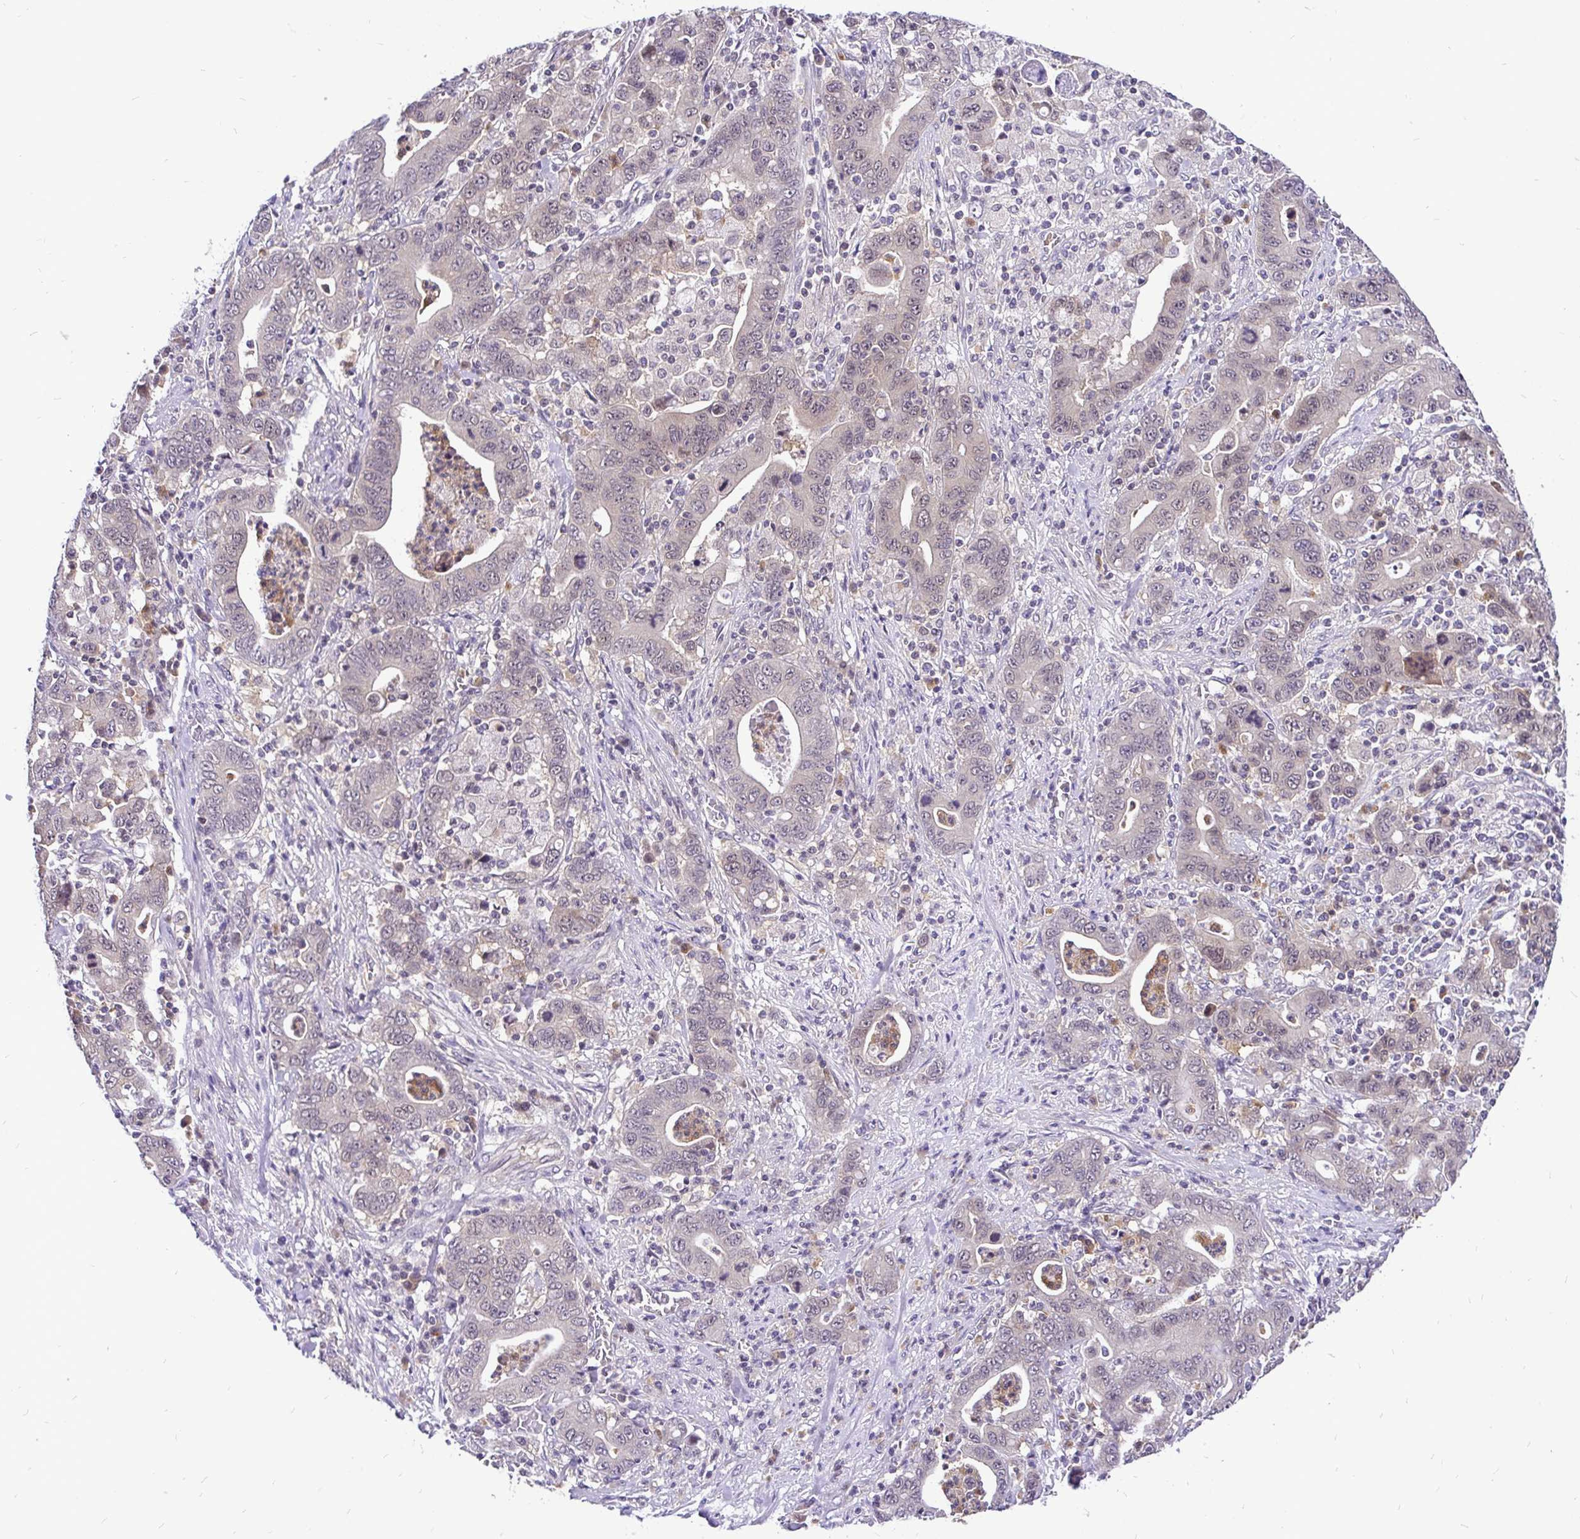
{"staining": {"intensity": "weak", "quantity": "25%-75%", "location": "cytoplasmic/membranous,nuclear"}, "tissue": "stomach cancer", "cell_type": "Tumor cells", "image_type": "cancer", "snomed": [{"axis": "morphology", "description": "Adenocarcinoma, NOS"}, {"axis": "topography", "description": "Stomach, upper"}], "caption": "This photomicrograph exhibits stomach cancer stained with immunohistochemistry (IHC) to label a protein in brown. The cytoplasmic/membranous and nuclear of tumor cells show weak positivity for the protein. Nuclei are counter-stained blue.", "gene": "UBE2M", "patient": {"sex": "male", "age": 69}}